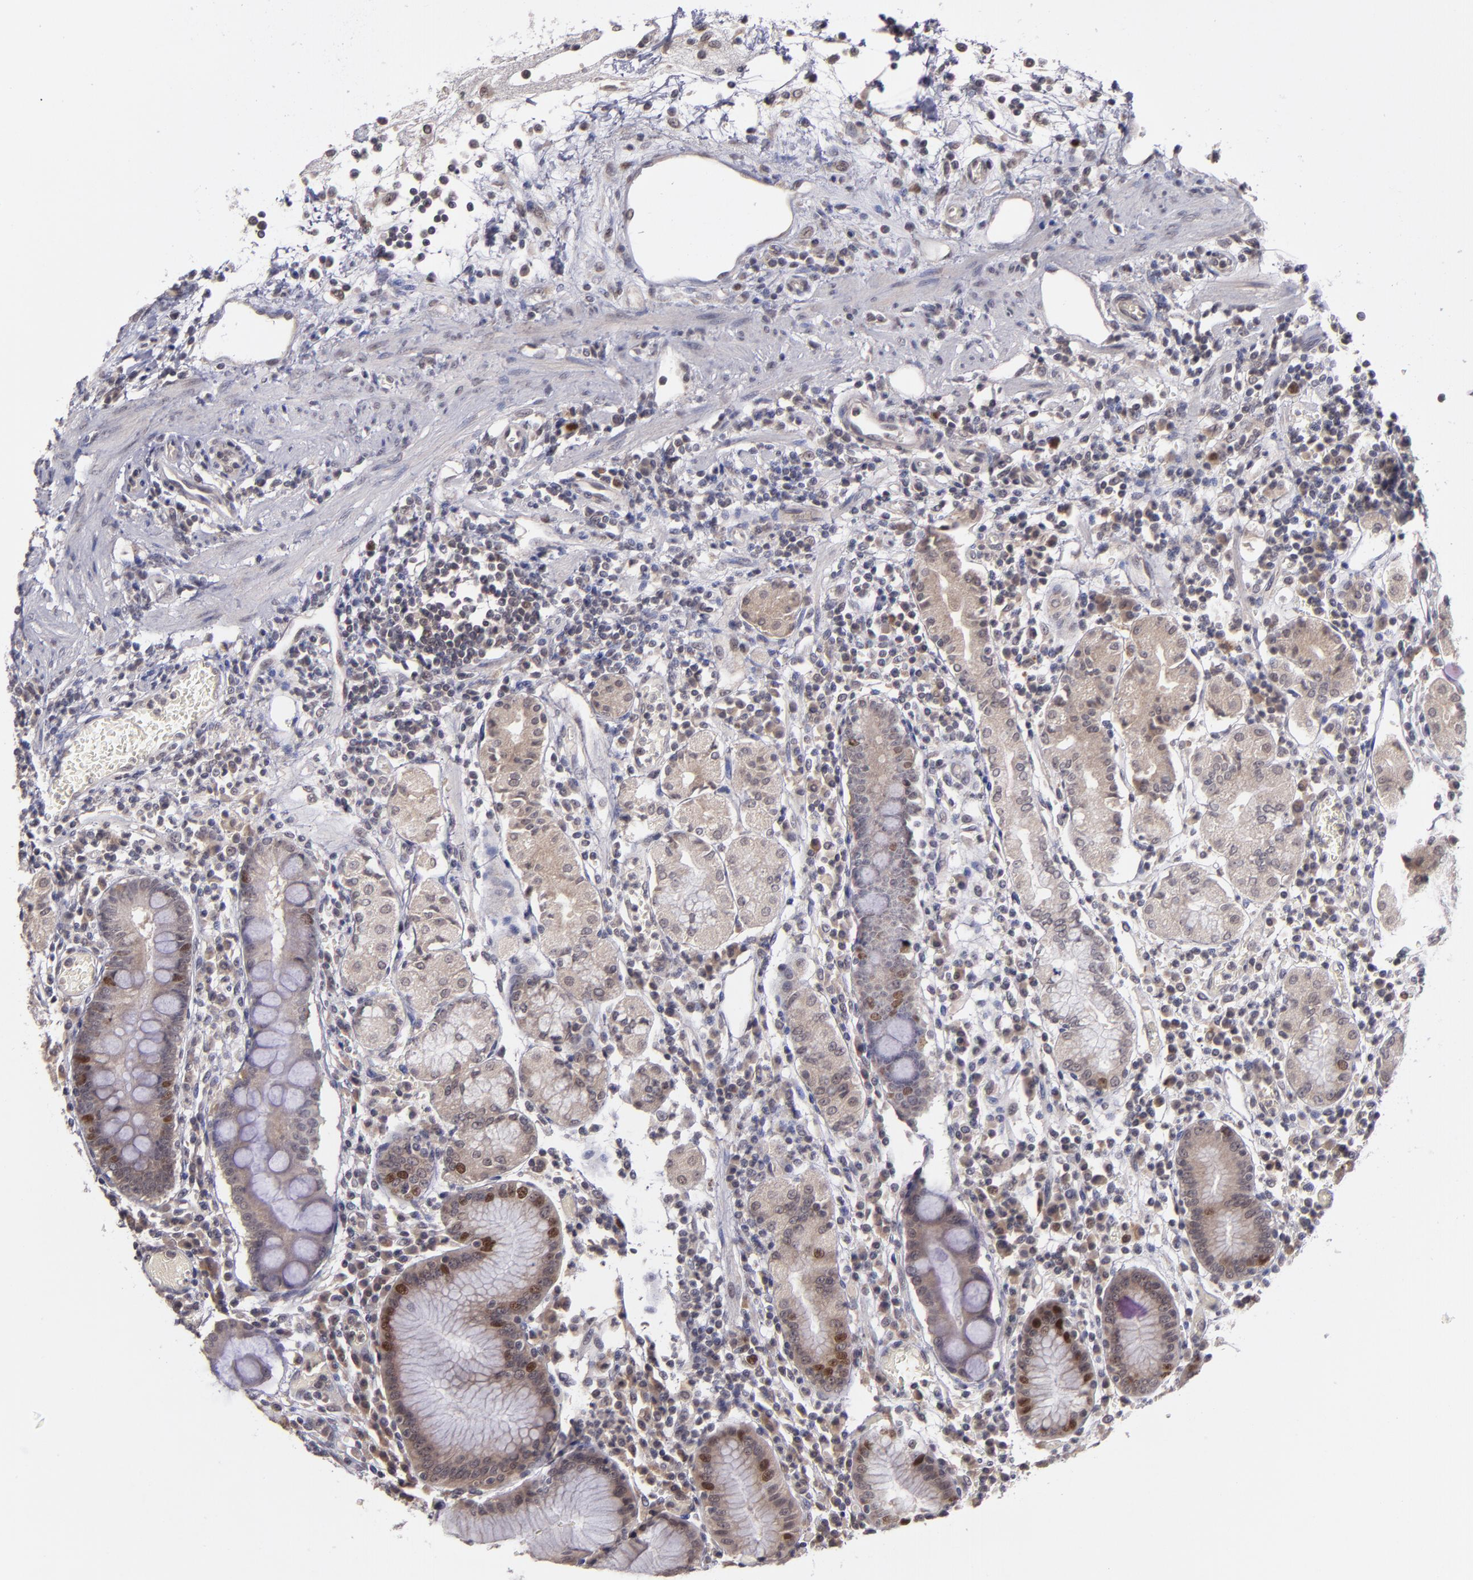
{"staining": {"intensity": "strong", "quantity": "<25%", "location": "cytoplasmic/membranous,nuclear"}, "tissue": "stomach", "cell_type": "Glandular cells", "image_type": "normal", "snomed": [{"axis": "morphology", "description": "Normal tissue, NOS"}, {"axis": "topography", "description": "Stomach, lower"}], "caption": "DAB immunohistochemical staining of benign stomach demonstrates strong cytoplasmic/membranous,nuclear protein staining in approximately <25% of glandular cells.", "gene": "CDC7", "patient": {"sex": "female", "age": 73}}